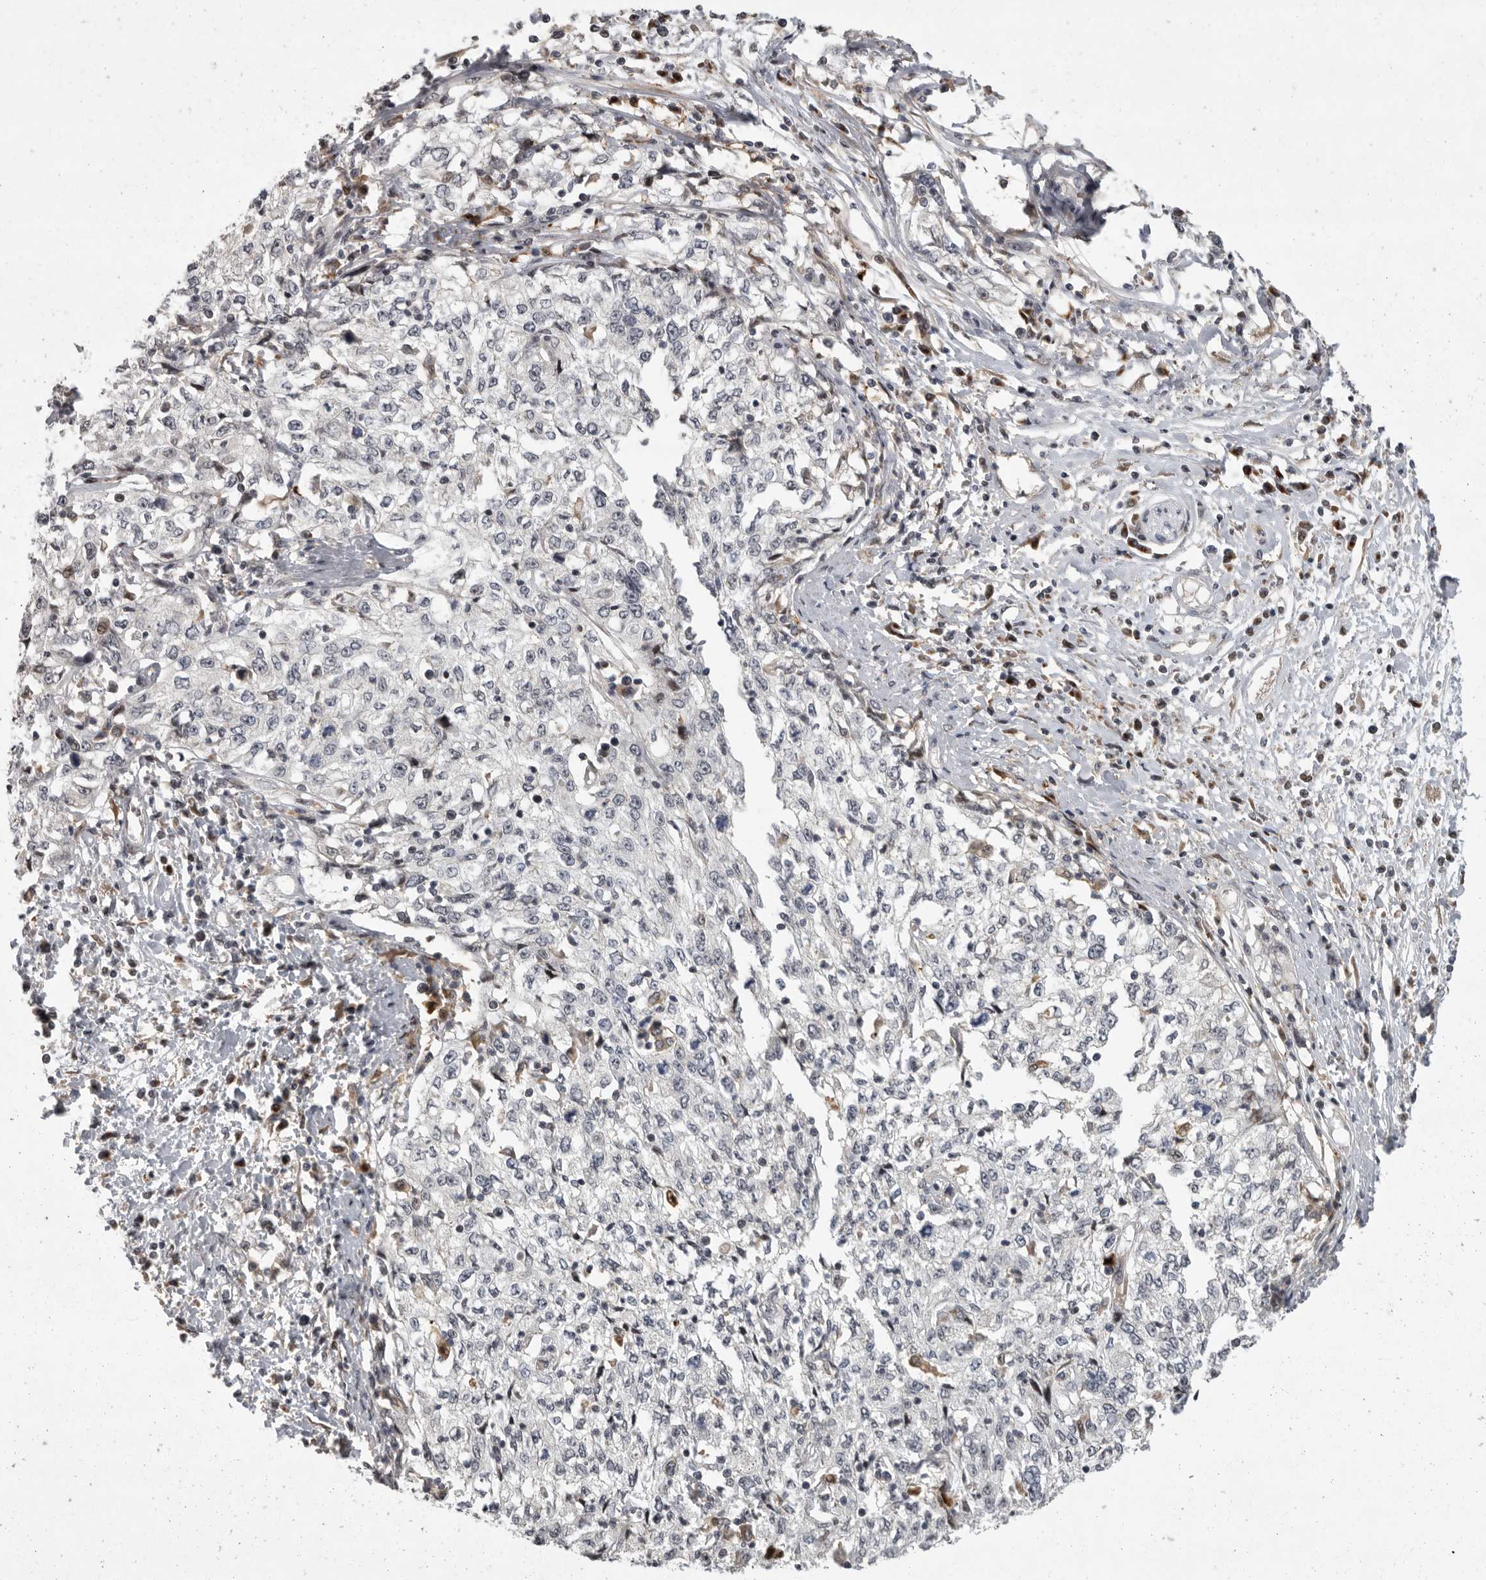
{"staining": {"intensity": "negative", "quantity": "none", "location": "none"}, "tissue": "cervical cancer", "cell_type": "Tumor cells", "image_type": "cancer", "snomed": [{"axis": "morphology", "description": "Squamous cell carcinoma, NOS"}, {"axis": "topography", "description": "Cervix"}], "caption": "Tumor cells are negative for brown protein staining in cervical squamous cell carcinoma.", "gene": "MAN2A1", "patient": {"sex": "female", "age": 57}}